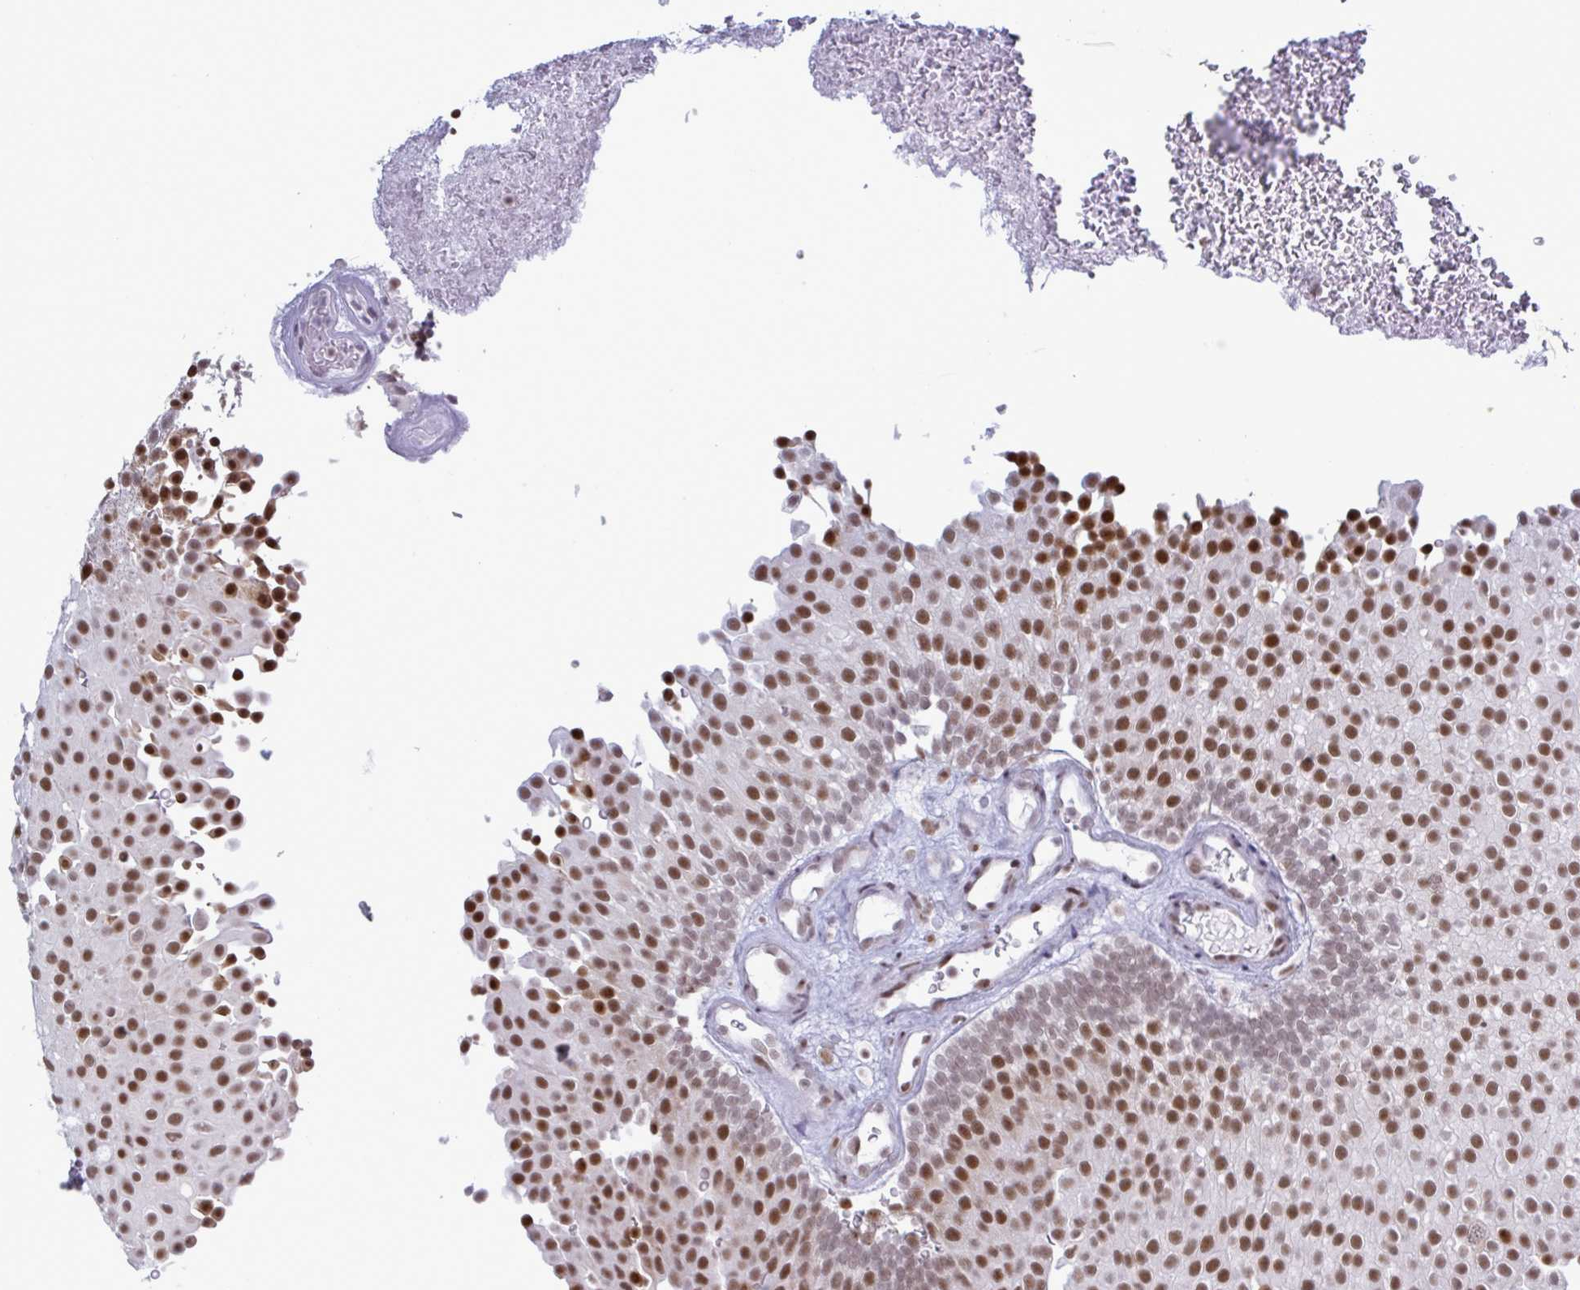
{"staining": {"intensity": "strong", "quantity": ">75%", "location": "nuclear"}, "tissue": "urothelial cancer", "cell_type": "Tumor cells", "image_type": "cancer", "snomed": [{"axis": "morphology", "description": "Urothelial carcinoma, Low grade"}, {"axis": "topography", "description": "Urinary bladder"}], "caption": "Urothelial cancer stained for a protein (brown) shows strong nuclear positive staining in approximately >75% of tumor cells.", "gene": "PPP1R10", "patient": {"sex": "male", "age": 78}}